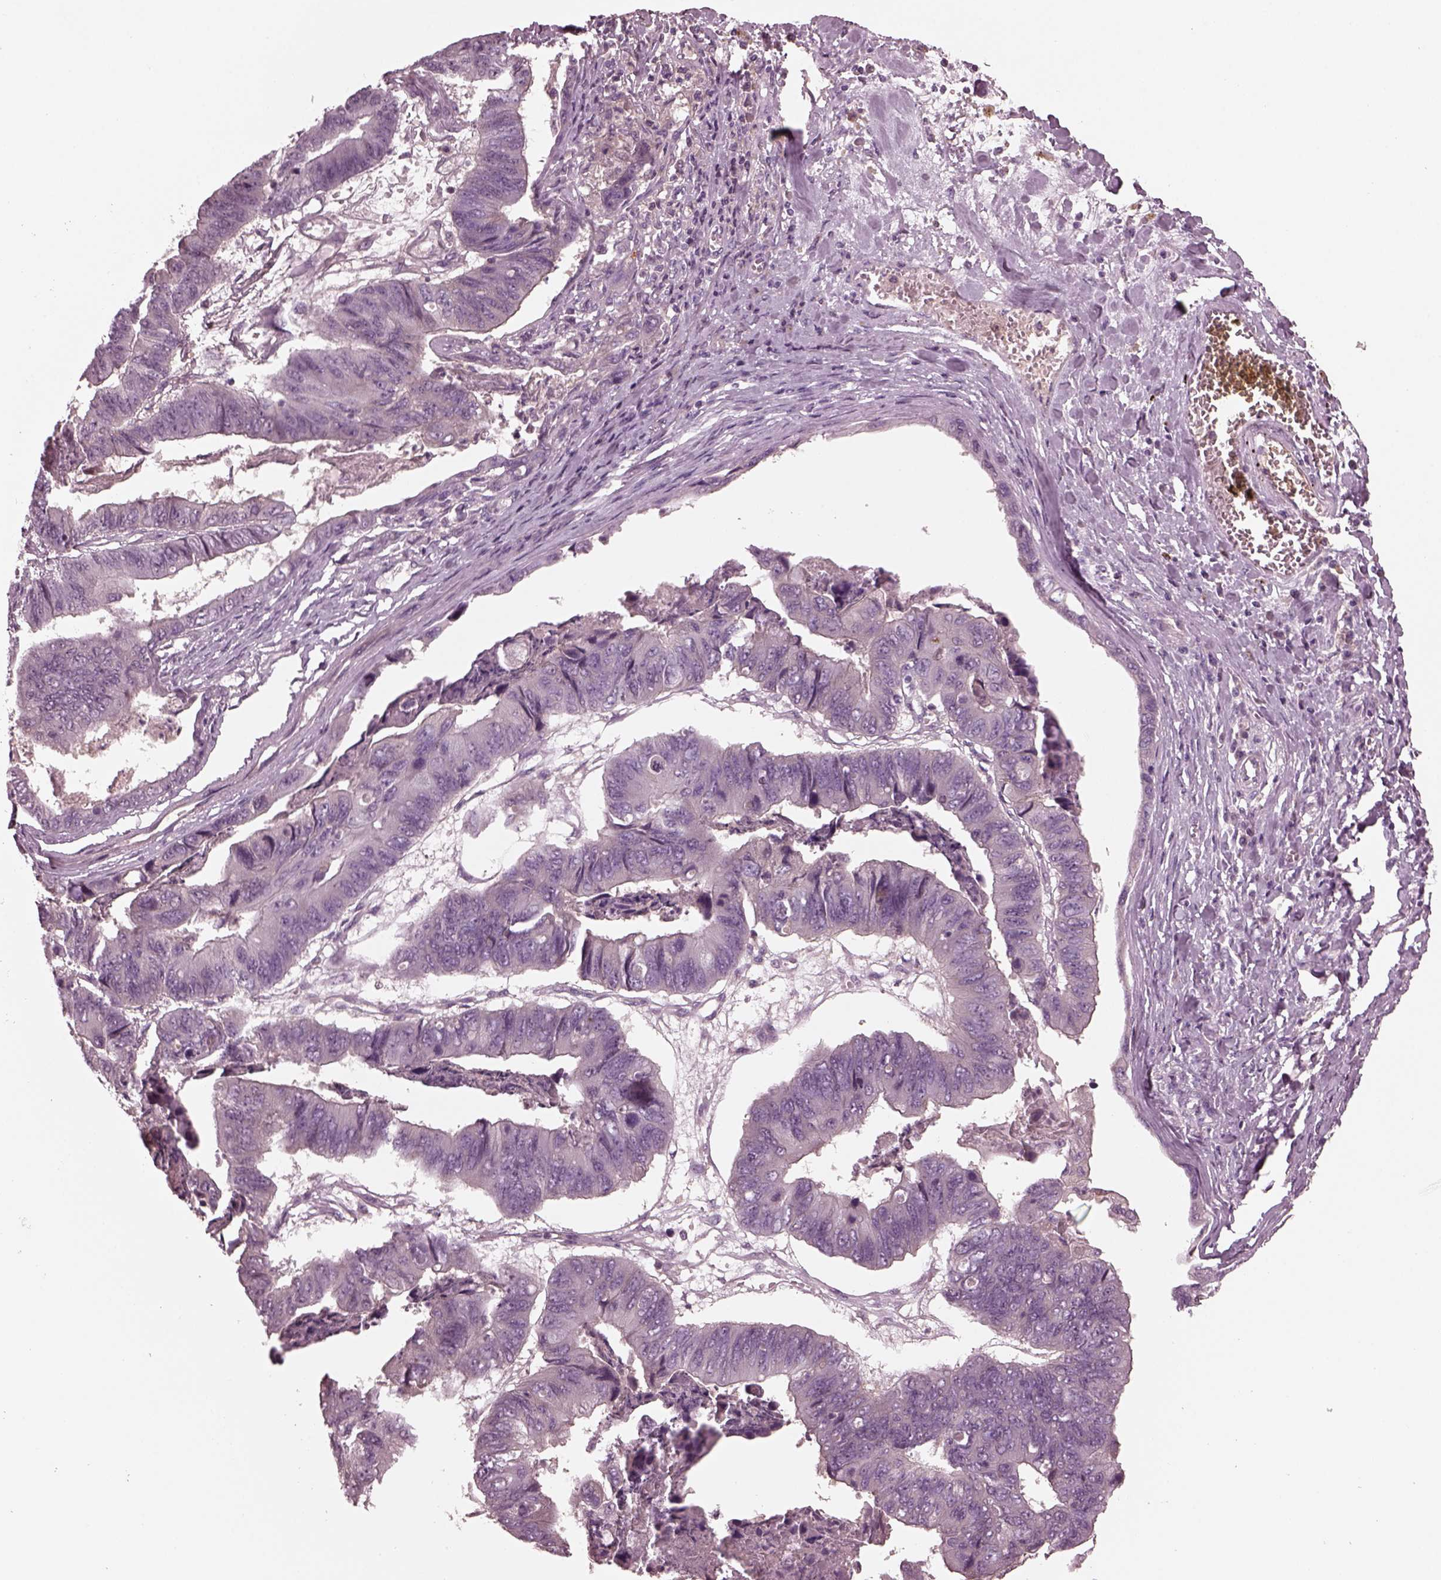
{"staining": {"intensity": "negative", "quantity": "none", "location": "none"}, "tissue": "stomach cancer", "cell_type": "Tumor cells", "image_type": "cancer", "snomed": [{"axis": "morphology", "description": "Adenocarcinoma, NOS"}, {"axis": "topography", "description": "Stomach, lower"}], "caption": "This is an IHC histopathology image of human stomach cancer. There is no expression in tumor cells.", "gene": "PORCN", "patient": {"sex": "male", "age": 77}}